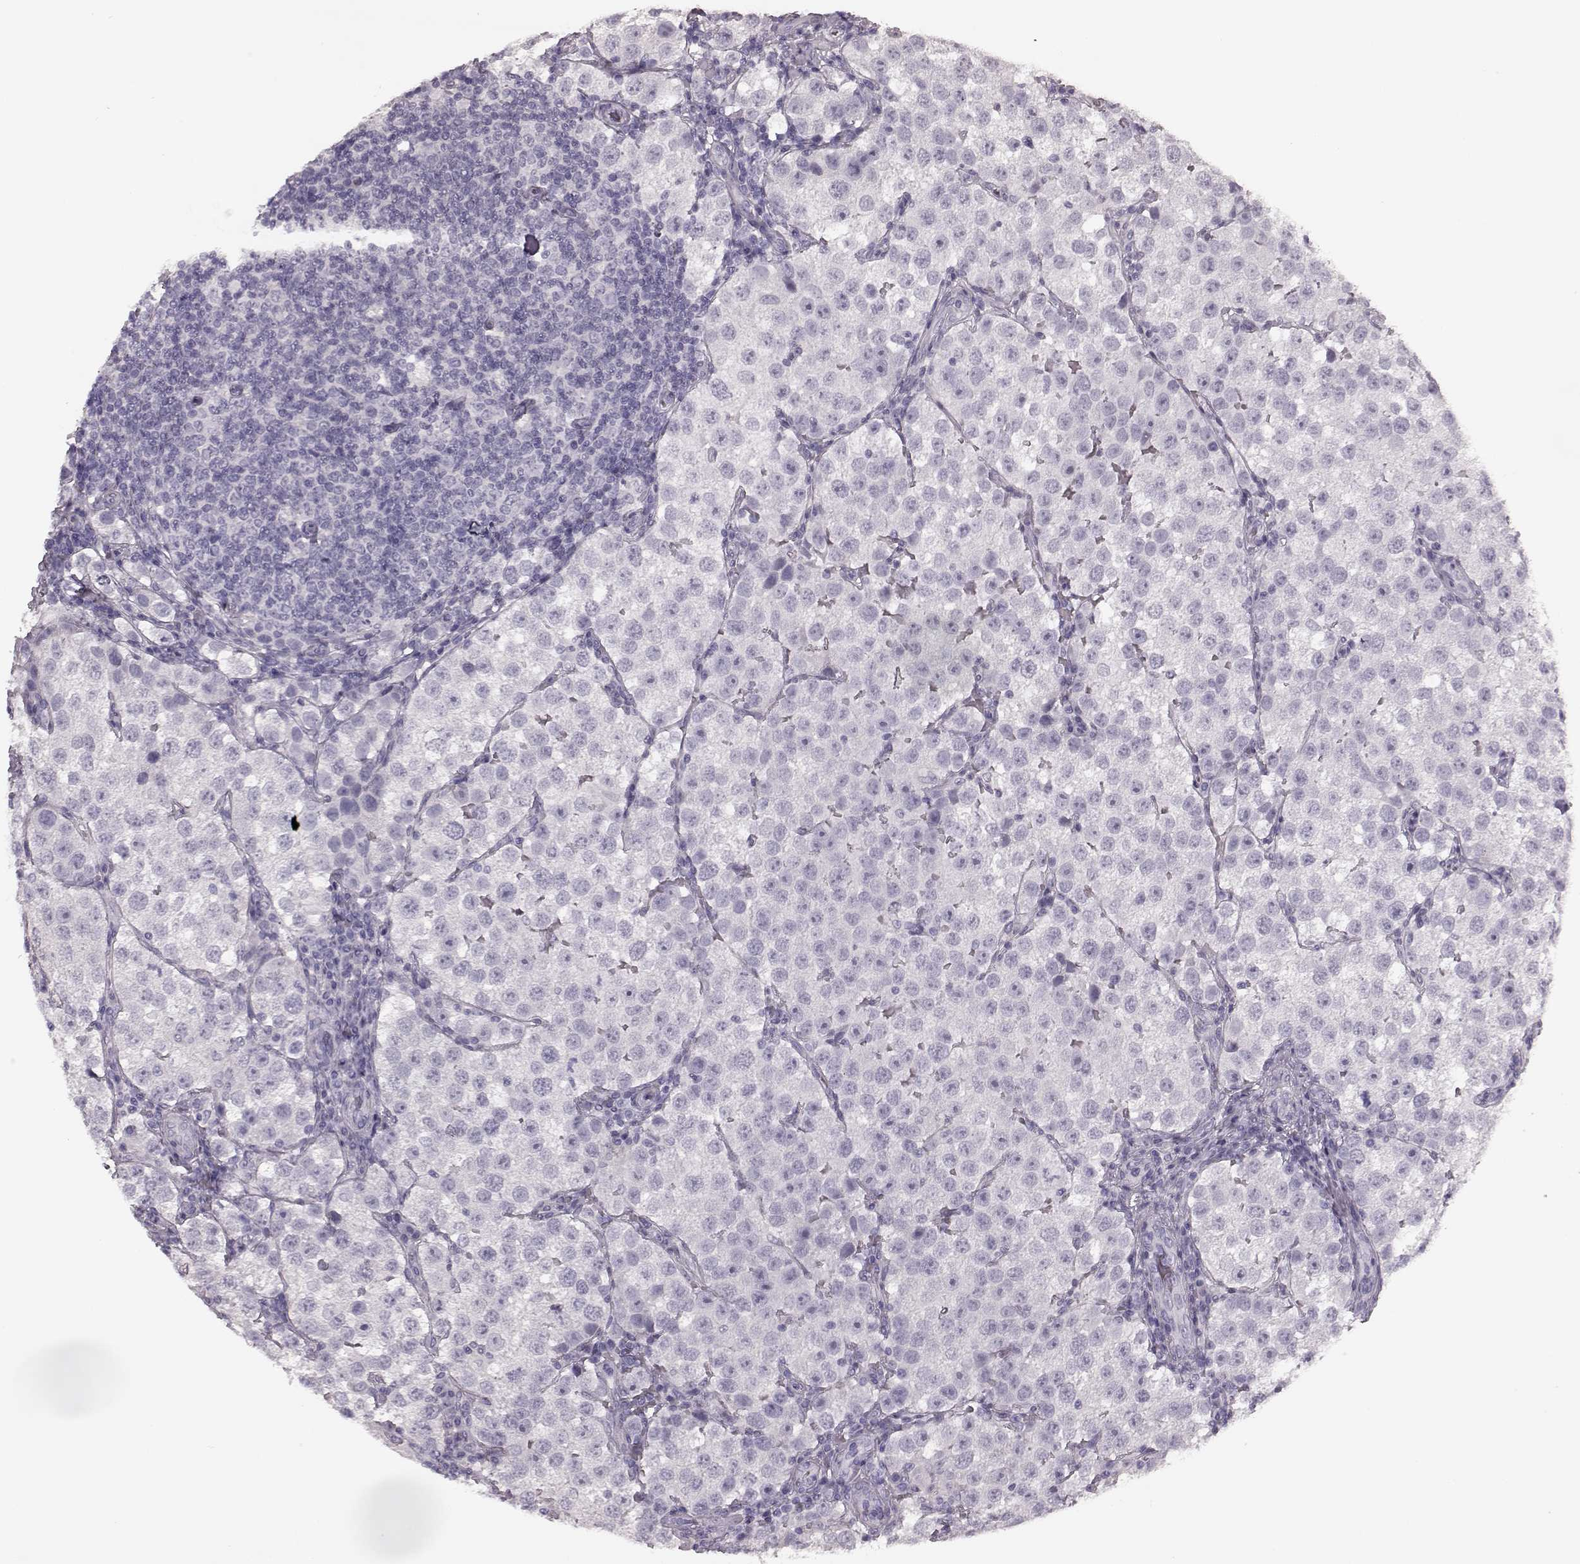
{"staining": {"intensity": "negative", "quantity": "none", "location": "none"}, "tissue": "testis cancer", "cell_type": "Tumor cells", "image_type": "cancer", "snomed": [{"axis": "morphology", "description": "Seminoma, NOS"}, {"axis": "topography", "description": "Testis"}], "caption": "Human seminoma (testis) stained for a protein using immunohistochemistry exhibits no expression in tumor cells.", "gene": "TRPM1", "patient": {"sex": "male", "age": 37}}